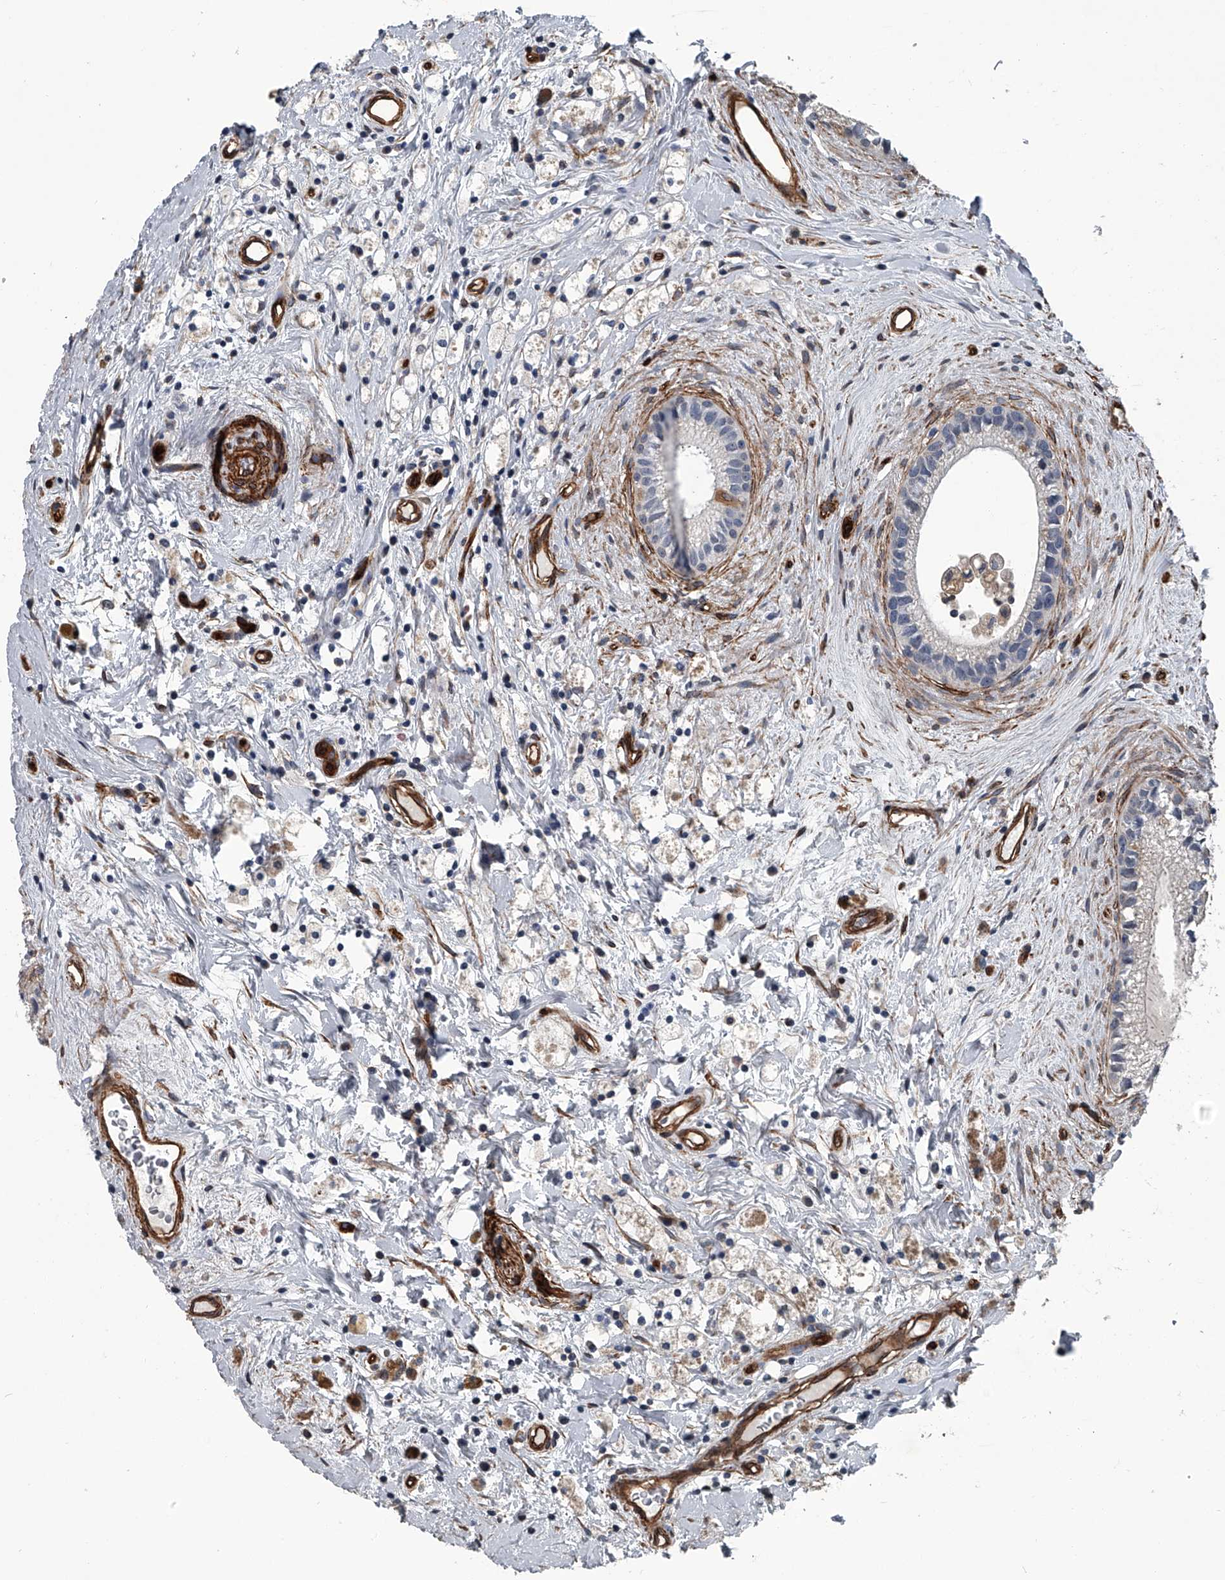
{"staining": {"intensity": "negative", "quantity": "none", "location": "none"}, "tissue": "epididymis", "cell_type": "Glandular cells", "image_type": "normal", "snomed": [{"axis": "morphology", "description": "Normal tissue, NOS"}, {"axis": "topography", "description": "Epididymis"}], "caption": "Histopathology image shows no protein expression in glandular cells of normal epididymis. (DAB (3,3'-diaminobenzidine) immunohistochemistry, high magnification).", "gene": "LDLRAD2", "patient": {"sex": "male", "age": 80}}